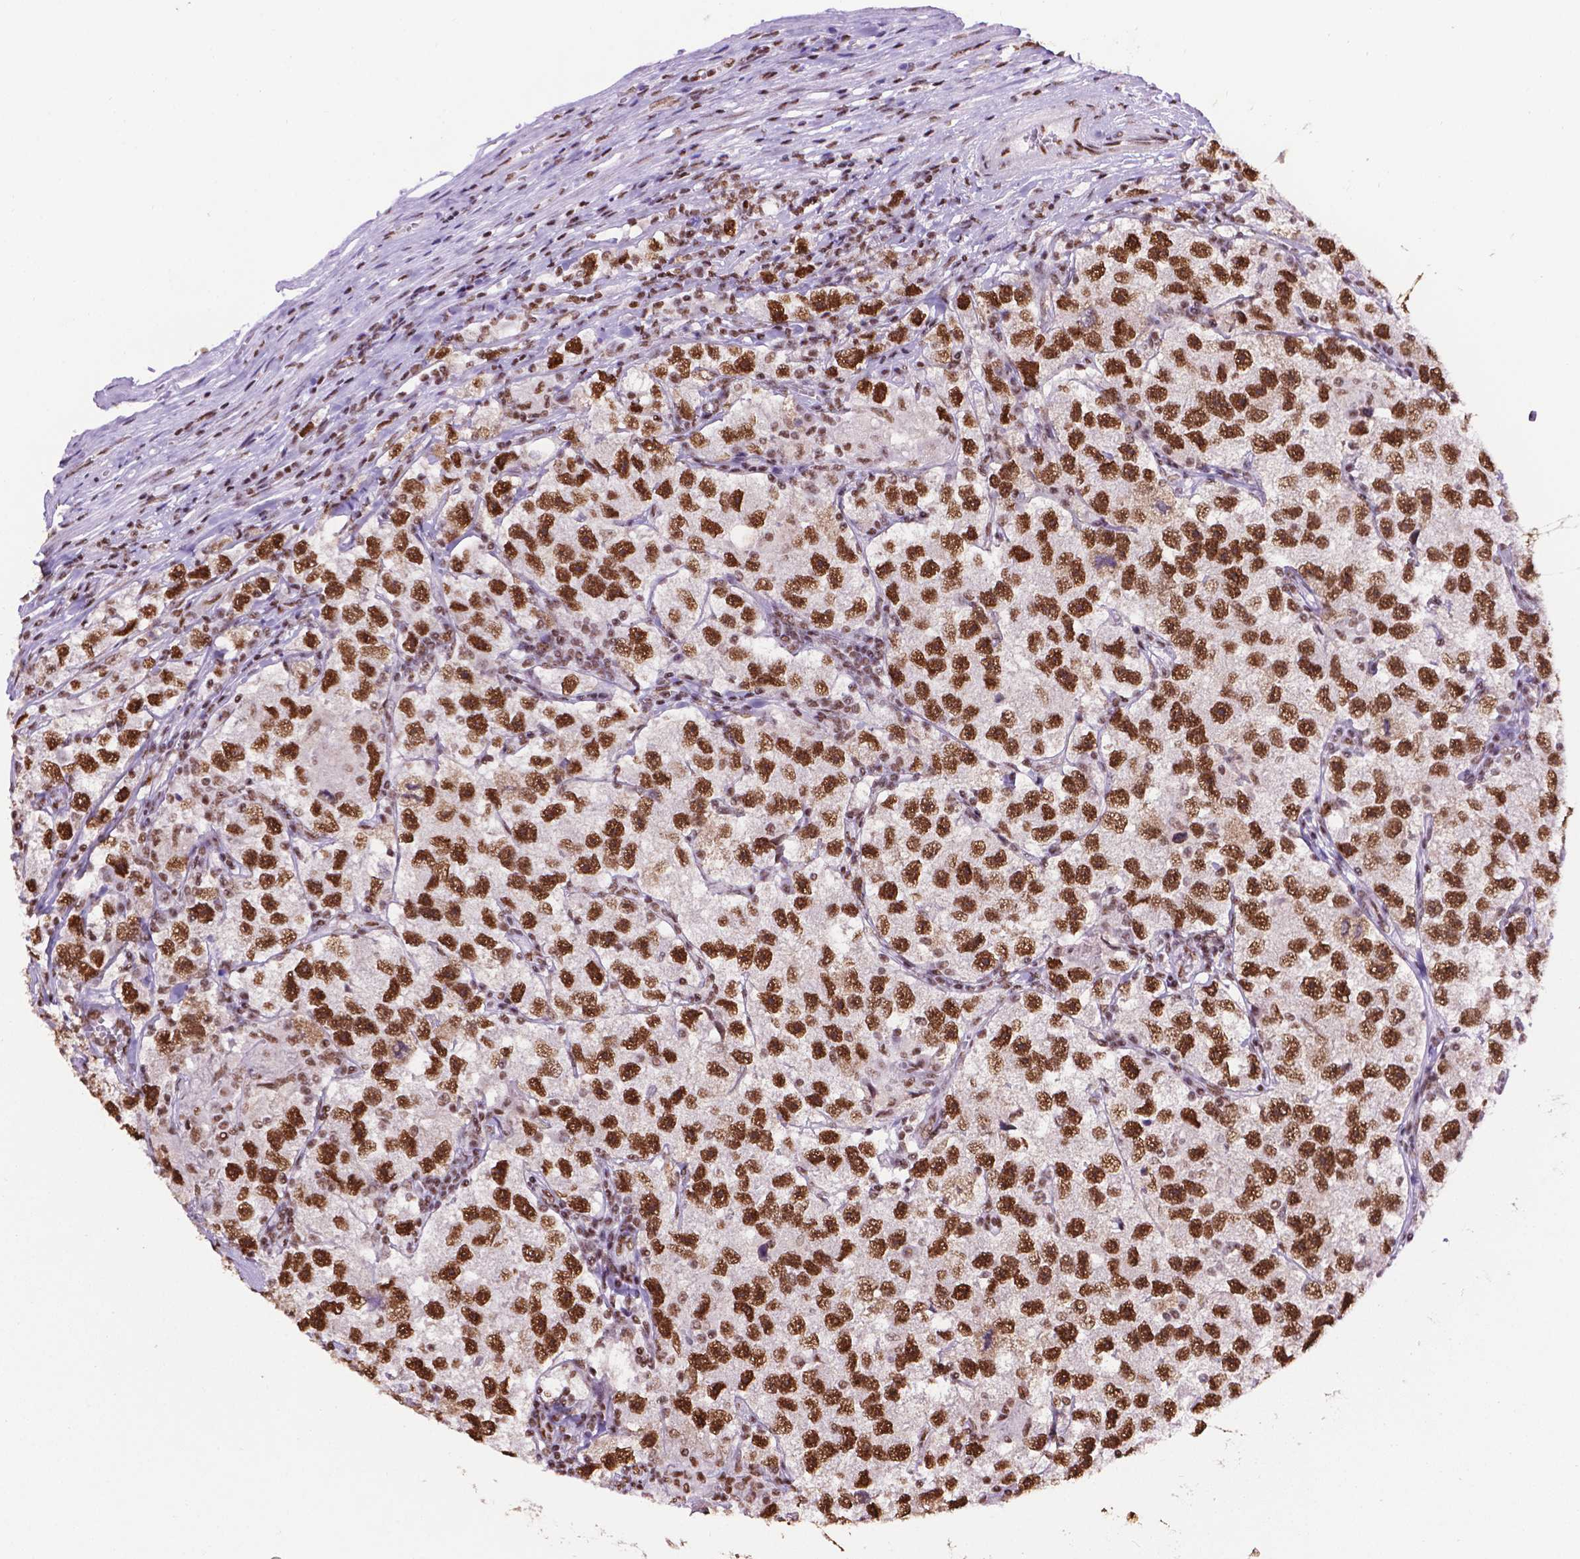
{"staining": {"intensity": "strong", "quantity": ">75%", "location": "nuclear"}, "tissue": "testis cancer", "cell_type": "Tumor cells", "image_type": "cancer", "snomed": [{"axis": "morphology", "description": "Seminoma, NOS"}, {"axis": "topography", "description": "Testis"}], "caption": "Brown immunohistochemical staining in human seminoma (testis) exhibits strong nuclear expression in about >75% of tumor cells.", "gene": "CCAR2", "patient": {"sex": "male", "age": 26}}